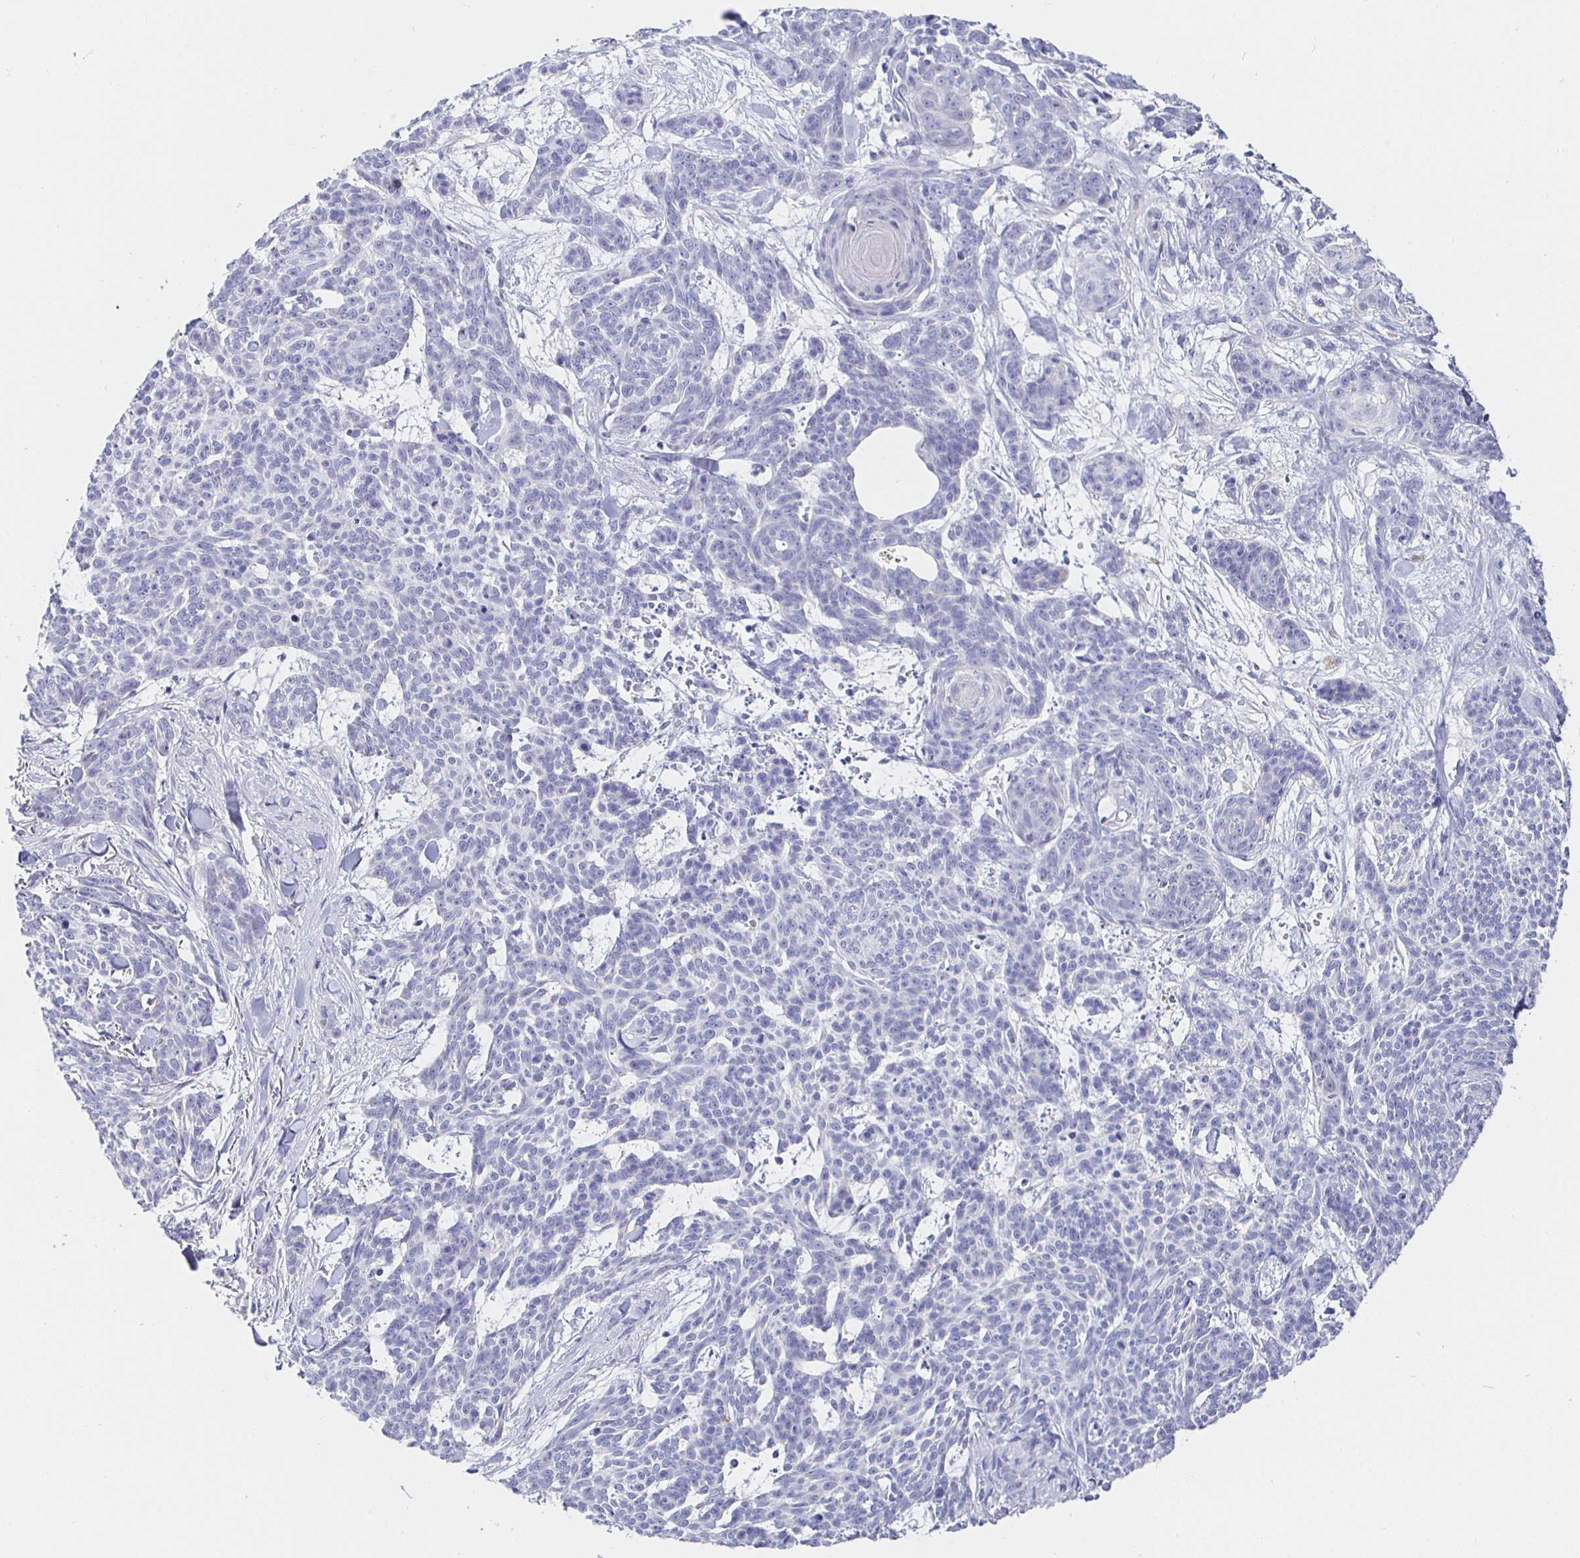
{"staining": {"intensity": "negative", "quantity": "none", "location": "none"}, "tissue": "skin cancer", "cell_type": "Tumor cells", "image_type": "cancer", "snomed": [{"axis": "morphology", "description": "Basal cell carcinoma"}, {"axis": "topography", "description": "Skin"}], "caption": "IHC of skin basal cell carcinoma demonstrates no positivity in tumor cells. (DAB (3,3'-diaminobenzidine) immunohistochemistry visualized using brightfield microscopy, high magnification).", "gene": "CR2", "patient": {"sex": "female", "age": 93}}